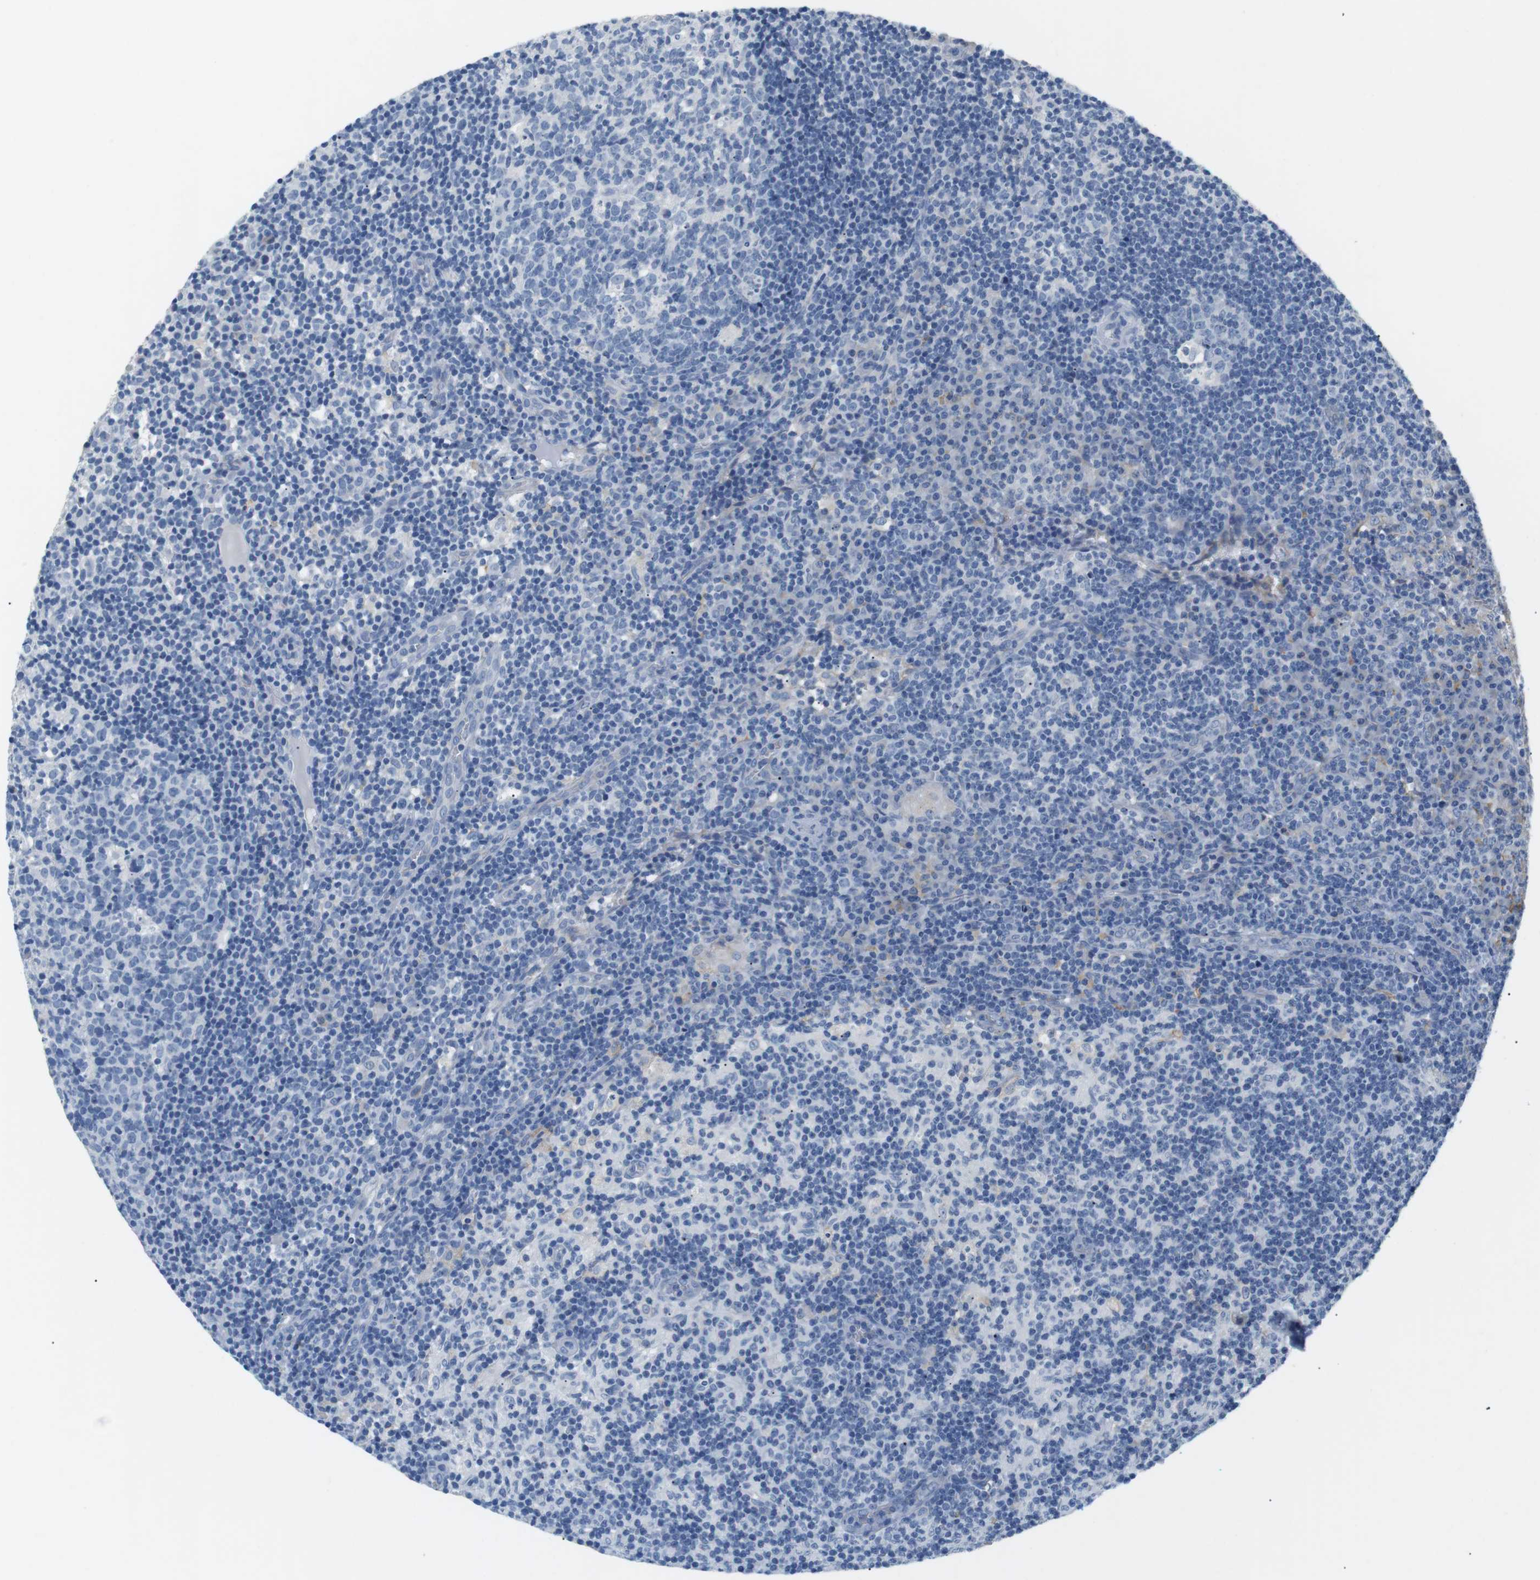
{"staining": {"intensity": "negative", "quantity": "none", "location": "none"}, "tissue": "lymph node", "cell_type": "Germinal center cells", "image_type": "normal", "snomed": [{"axis": "morphology", "description": "Normal tissue, NOS"}, {"axis": "morphology", "description": "Inflammation, NOS"}, {"axis": "topography", "description": "Lymph node"}], "caption": "Immunohistochemistry (IHC) of unremarkable human lymph node shows no expression in germinal center cells.", "gene": "FCGRT", "patient": {"sex": "male", "age": 55}}